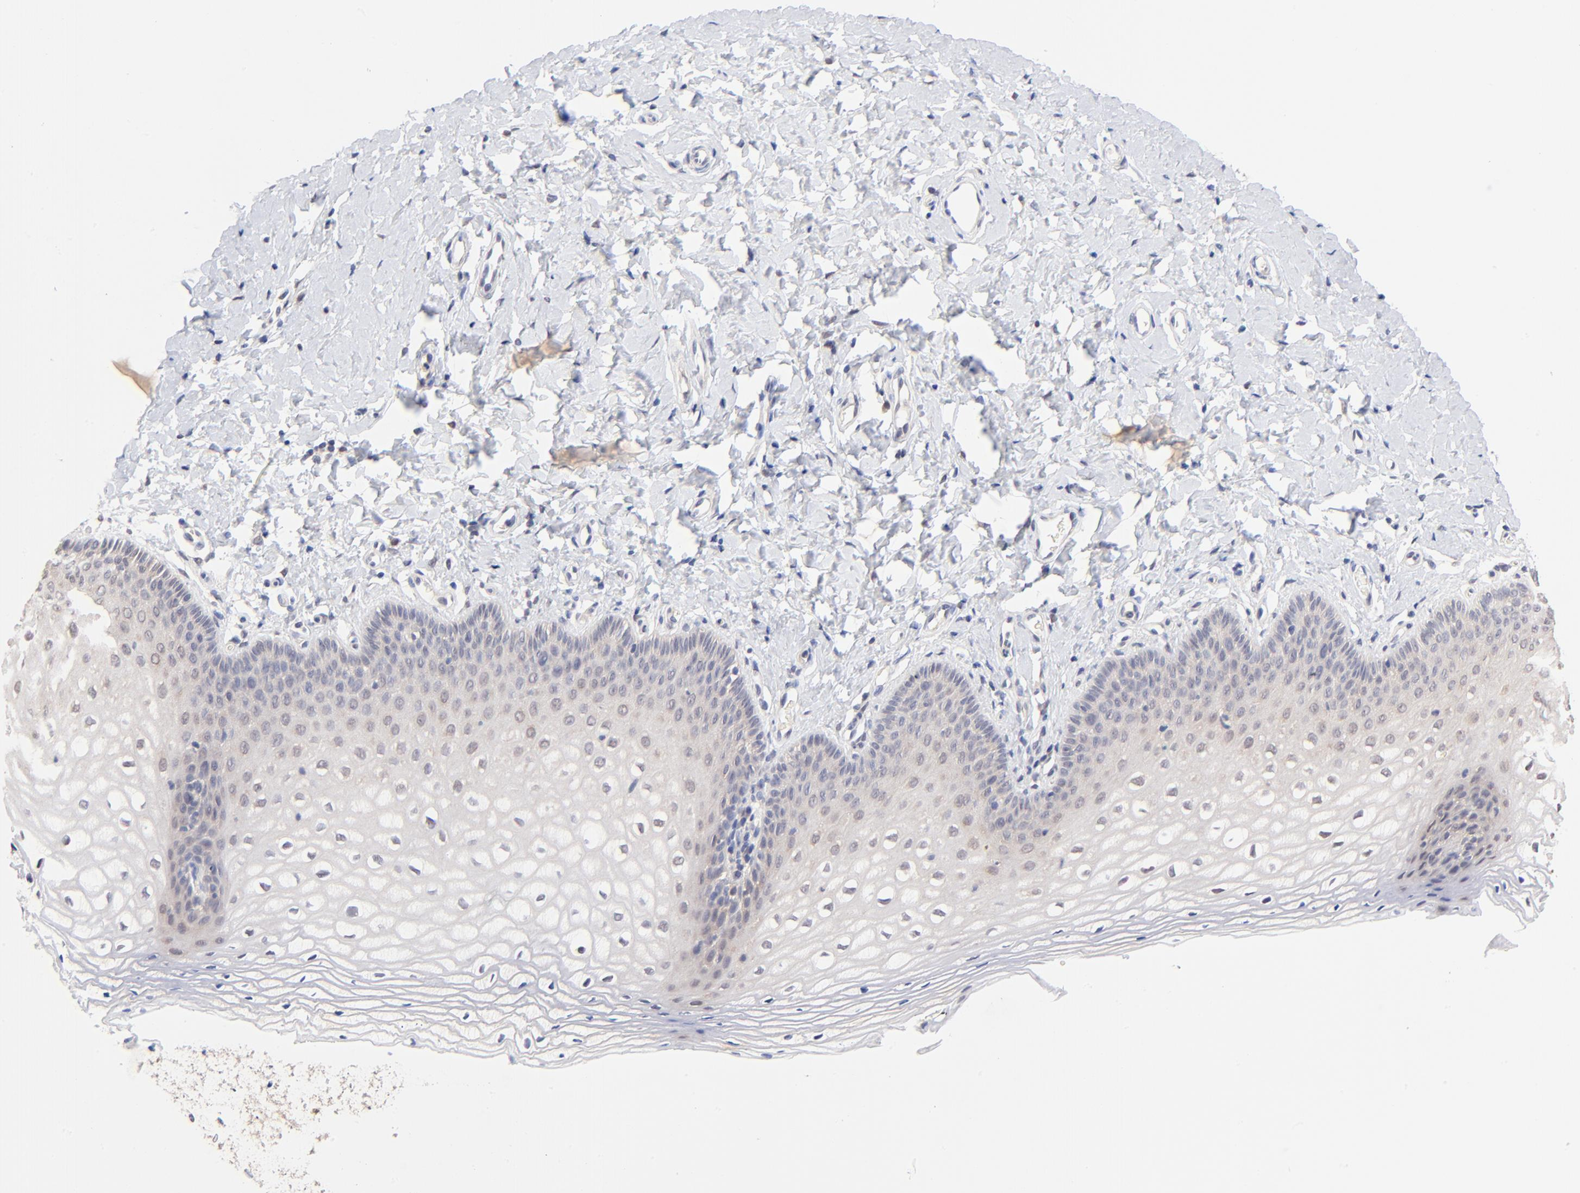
{"staining": {"intensity": "negative", "quantity": "none", "location": "none"}, "tissue": "vagina", "cell_type": "Squamous epithelial cells", "image_type": "normal", "snomed": [{"axis": "morphology", "description": "Normal tissue, NOS"}, {"axis": "topography", "description": "Vagina"}], "caption": "A photomicrograph of vagina stained for a protein exhibits no brown staining in squamous epithelial cells. (IHC, brightfield microscopy, high magnification).", "gene": "TXNL1", "patient": {"sex": "female", "age": 55}}